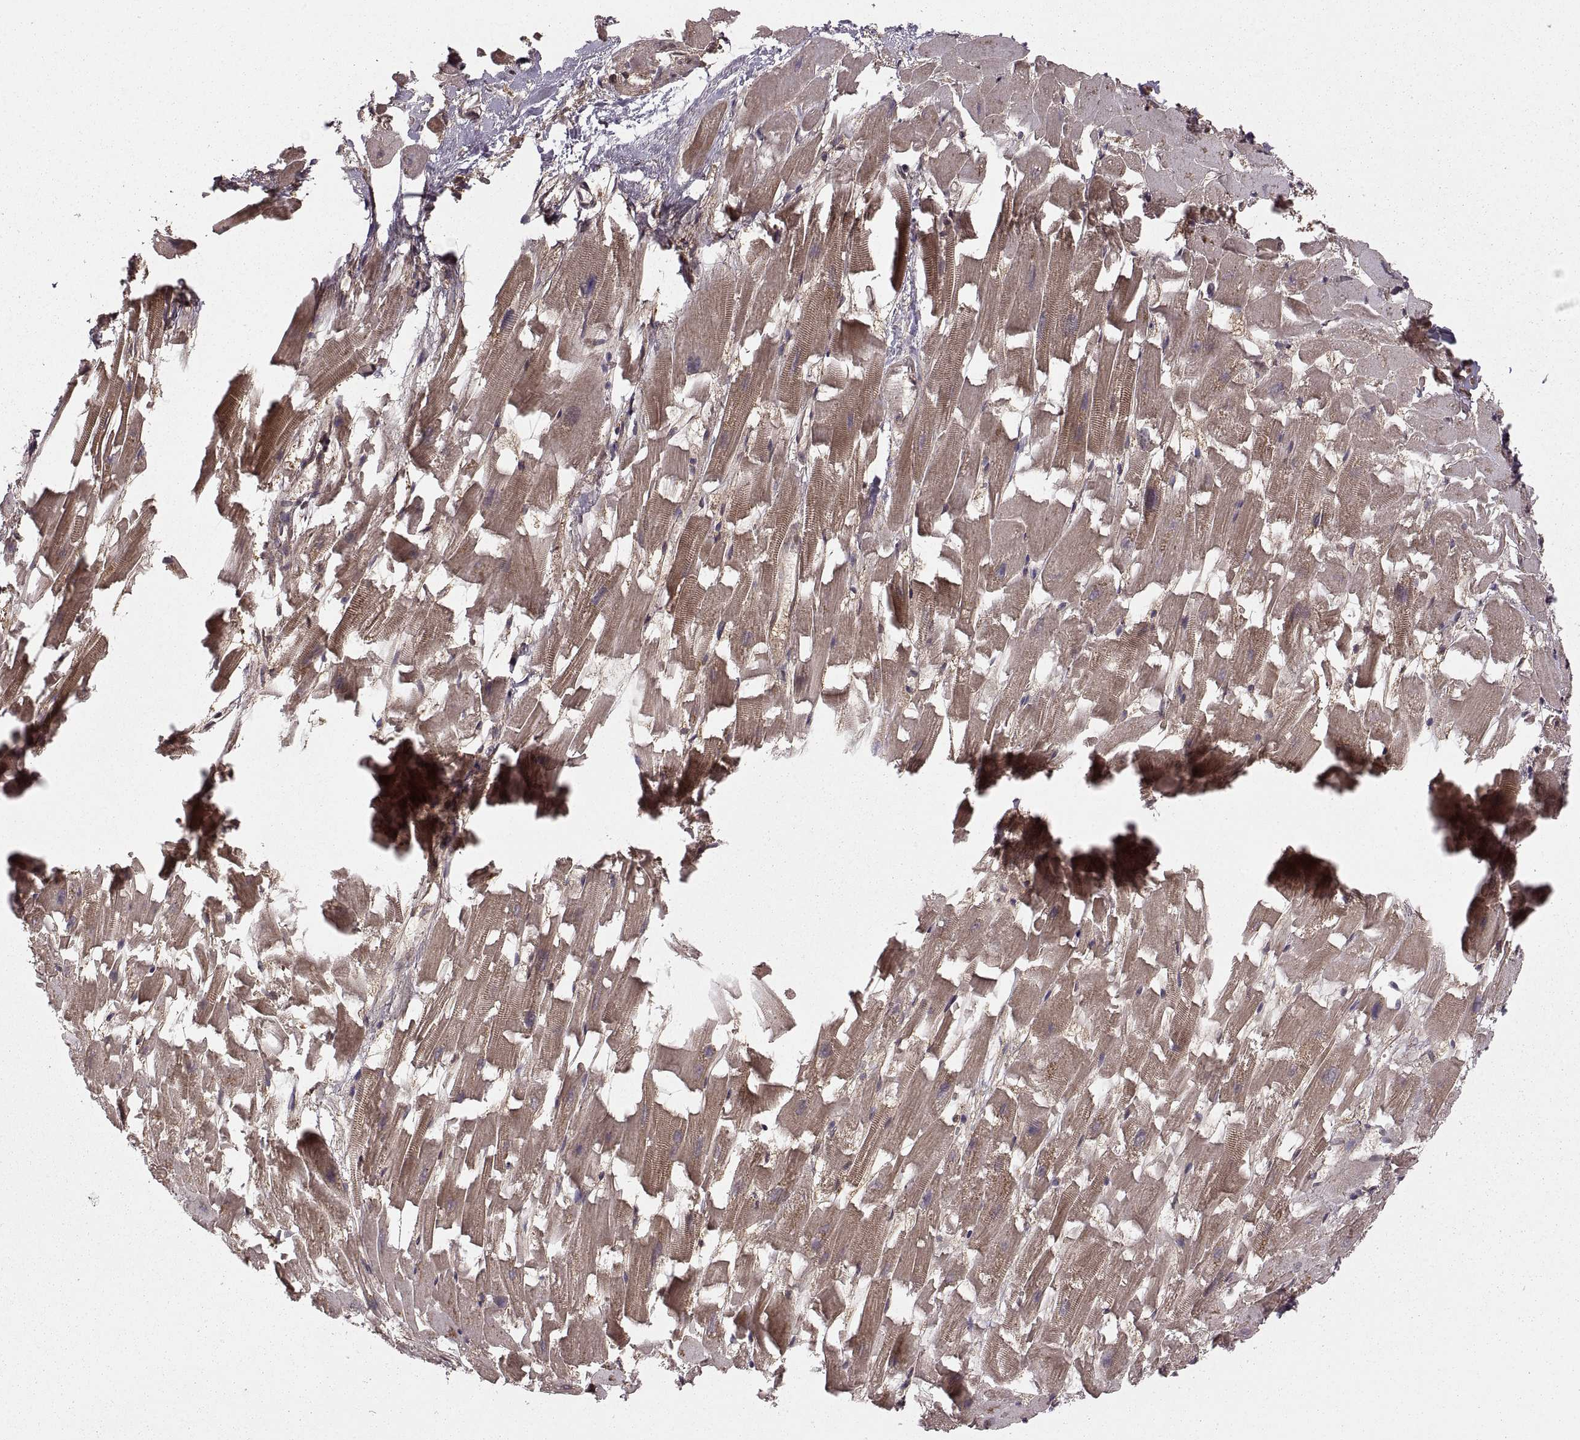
{"staining": {"intensity": "moderate", "quantity": ">75%", "location": "cytoplasmic/membranous"}, "tissue": "heart muscle", "cell_type": "Cardiomyocytes", "image_type": "normal", "snomed": [{"axis": "morphology", "description": "Normal tissue, NOS"}, {"axis": "topography", "description": "Heart"}], "caption": "The histopathology image shows staining of unremarkable heart muscle, revealing moderate cytoplasmic/membranous protein positivity (brown color) within cardiomyocytes. (brown staining indicates protein expression, while blue staining denotes nuclei).", "gene": "DEDD", "patient": {"sex": "female", "age": 64}}